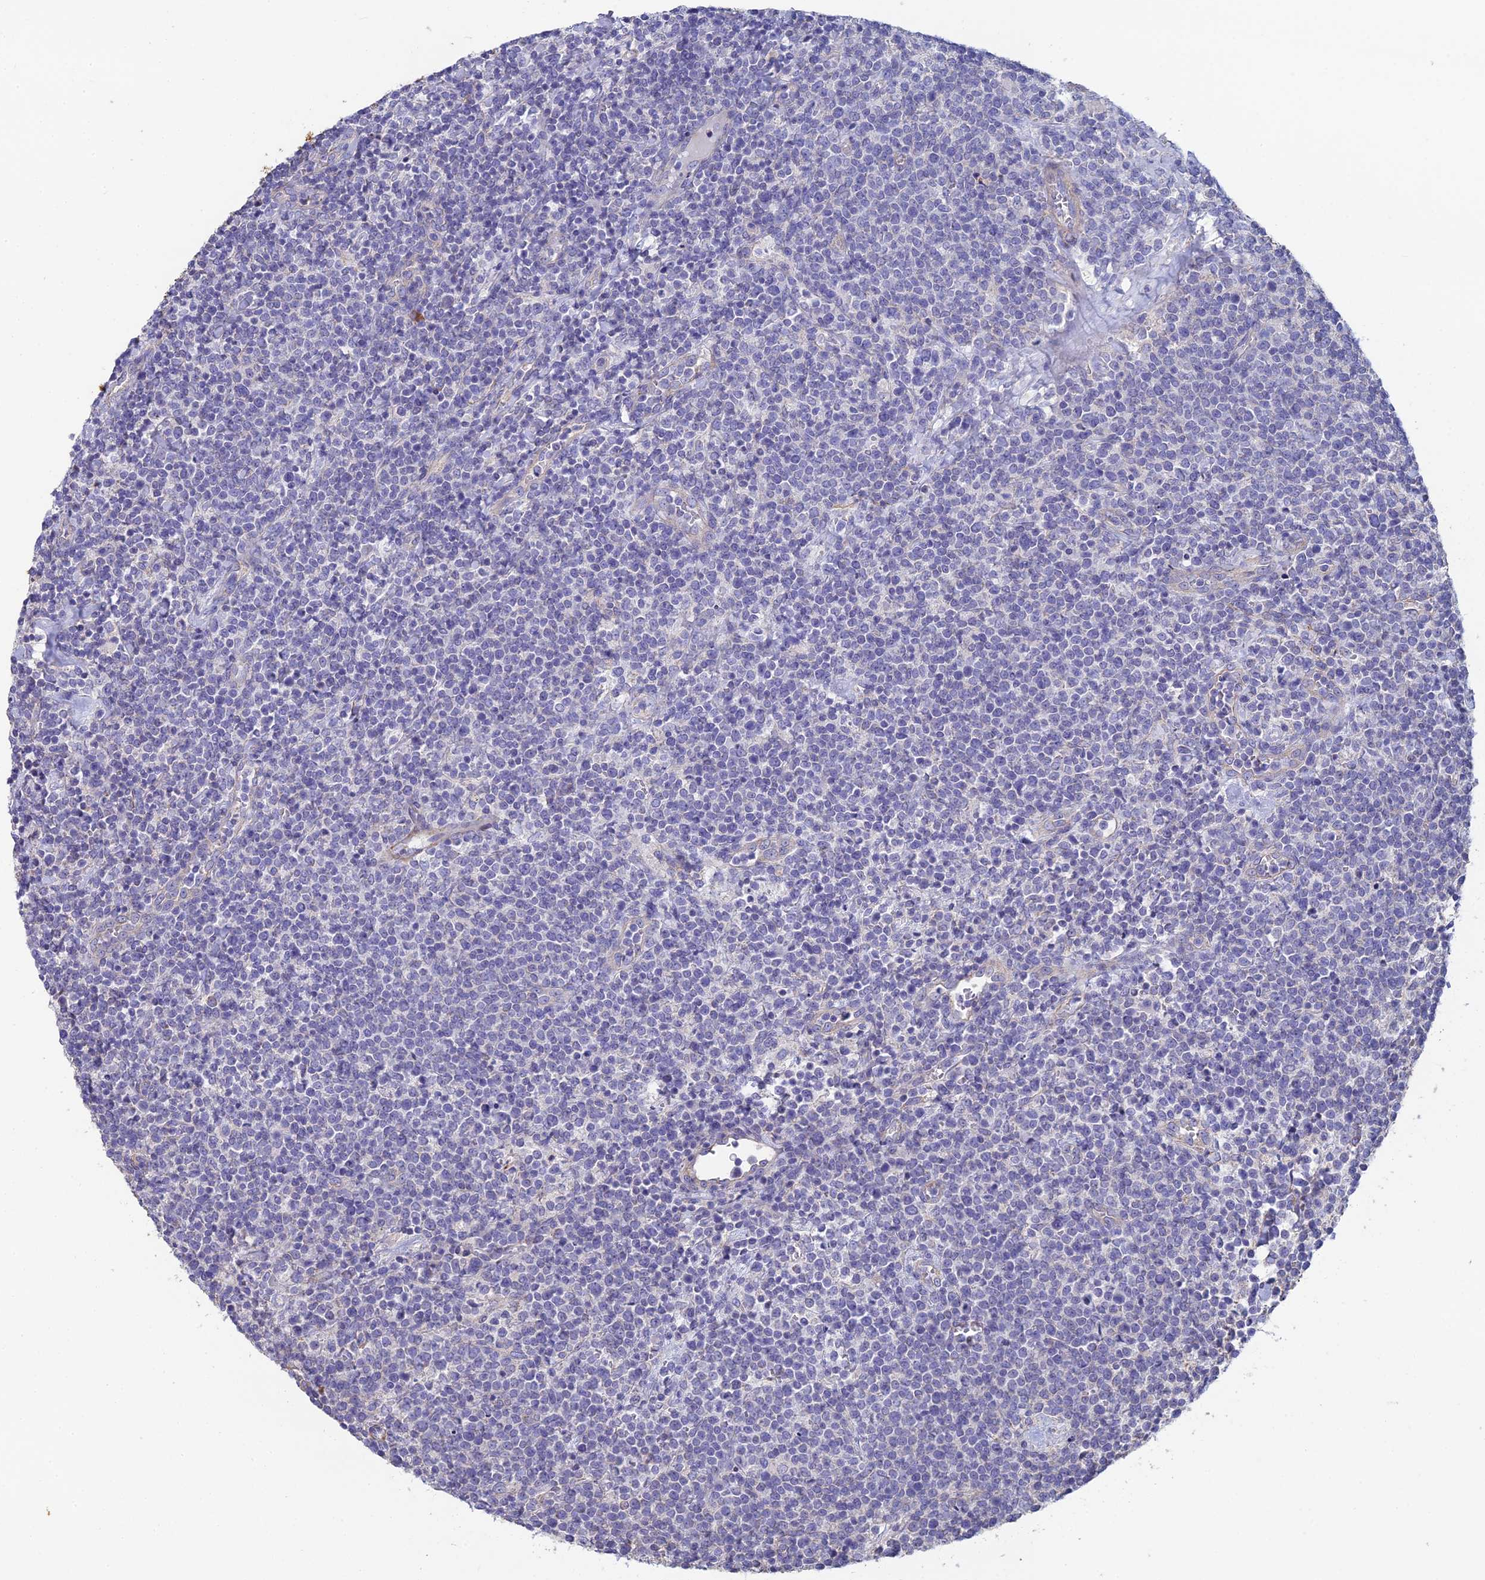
{"staining": {"intensity": "negative", "quantity": "none", "location": "none"}, "tissue": "lymphoma", "cell_type": "Tumor cells", "image_type": "cancer", "snomed": [{"axis": "morphology", "description": "Malignant lymphoma, non-Hodgkin's type, High grade"}, {"axis": "topography", "description": "Lymph node"}], "caption": "Lymphoma was stained to show a protein in brown. There is no significant expression in tumor cells.", "gene": "PCDHA5", "patient": {"sex": "male", "age": 61}}